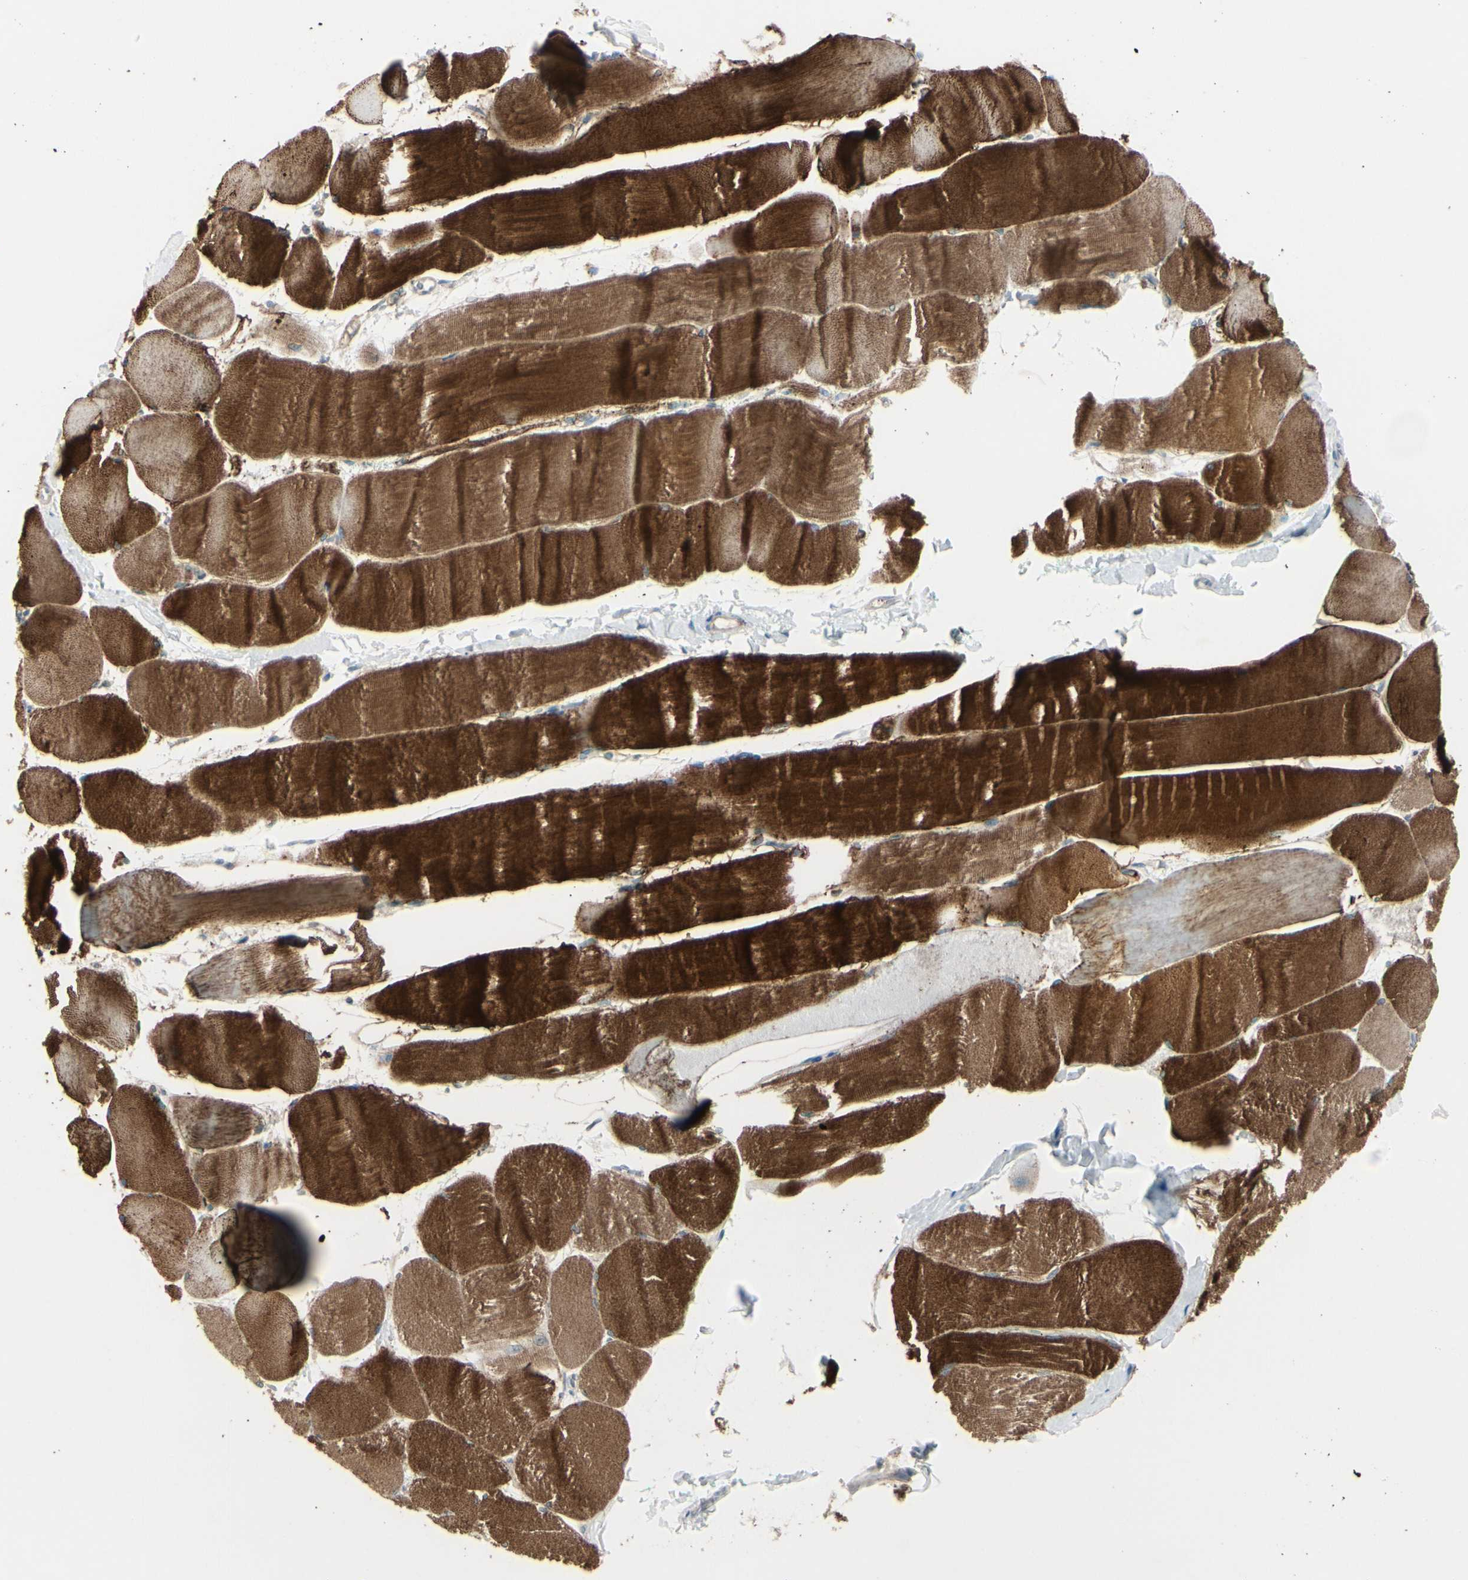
{"staining": {"intensity": "strong", "quantity": ">75%", "location": "cytoplasmic/membranous"}, "tissue": "skeletal muscle", "cell_type": "Myocytes", "image_type": "normal", "snomed": [{"axis": "morphology", "description": "Normal tissue, NOS"}, {"axis": "morphology", "description": "Squamous cell carcinoma, NOS"}, {"axis": "topography", "description": "Skeletal muscle"}], "caption": "DAB (3,3'-diaminobenzidine) immunohistochemical staining of normal human skeletal muscle displays strong cytoplasmic/membranous protein positivity in approximately >75% of myocytes.", "gene": "CACNA2D1", "patient": {"sex": "male", "age": 51}}